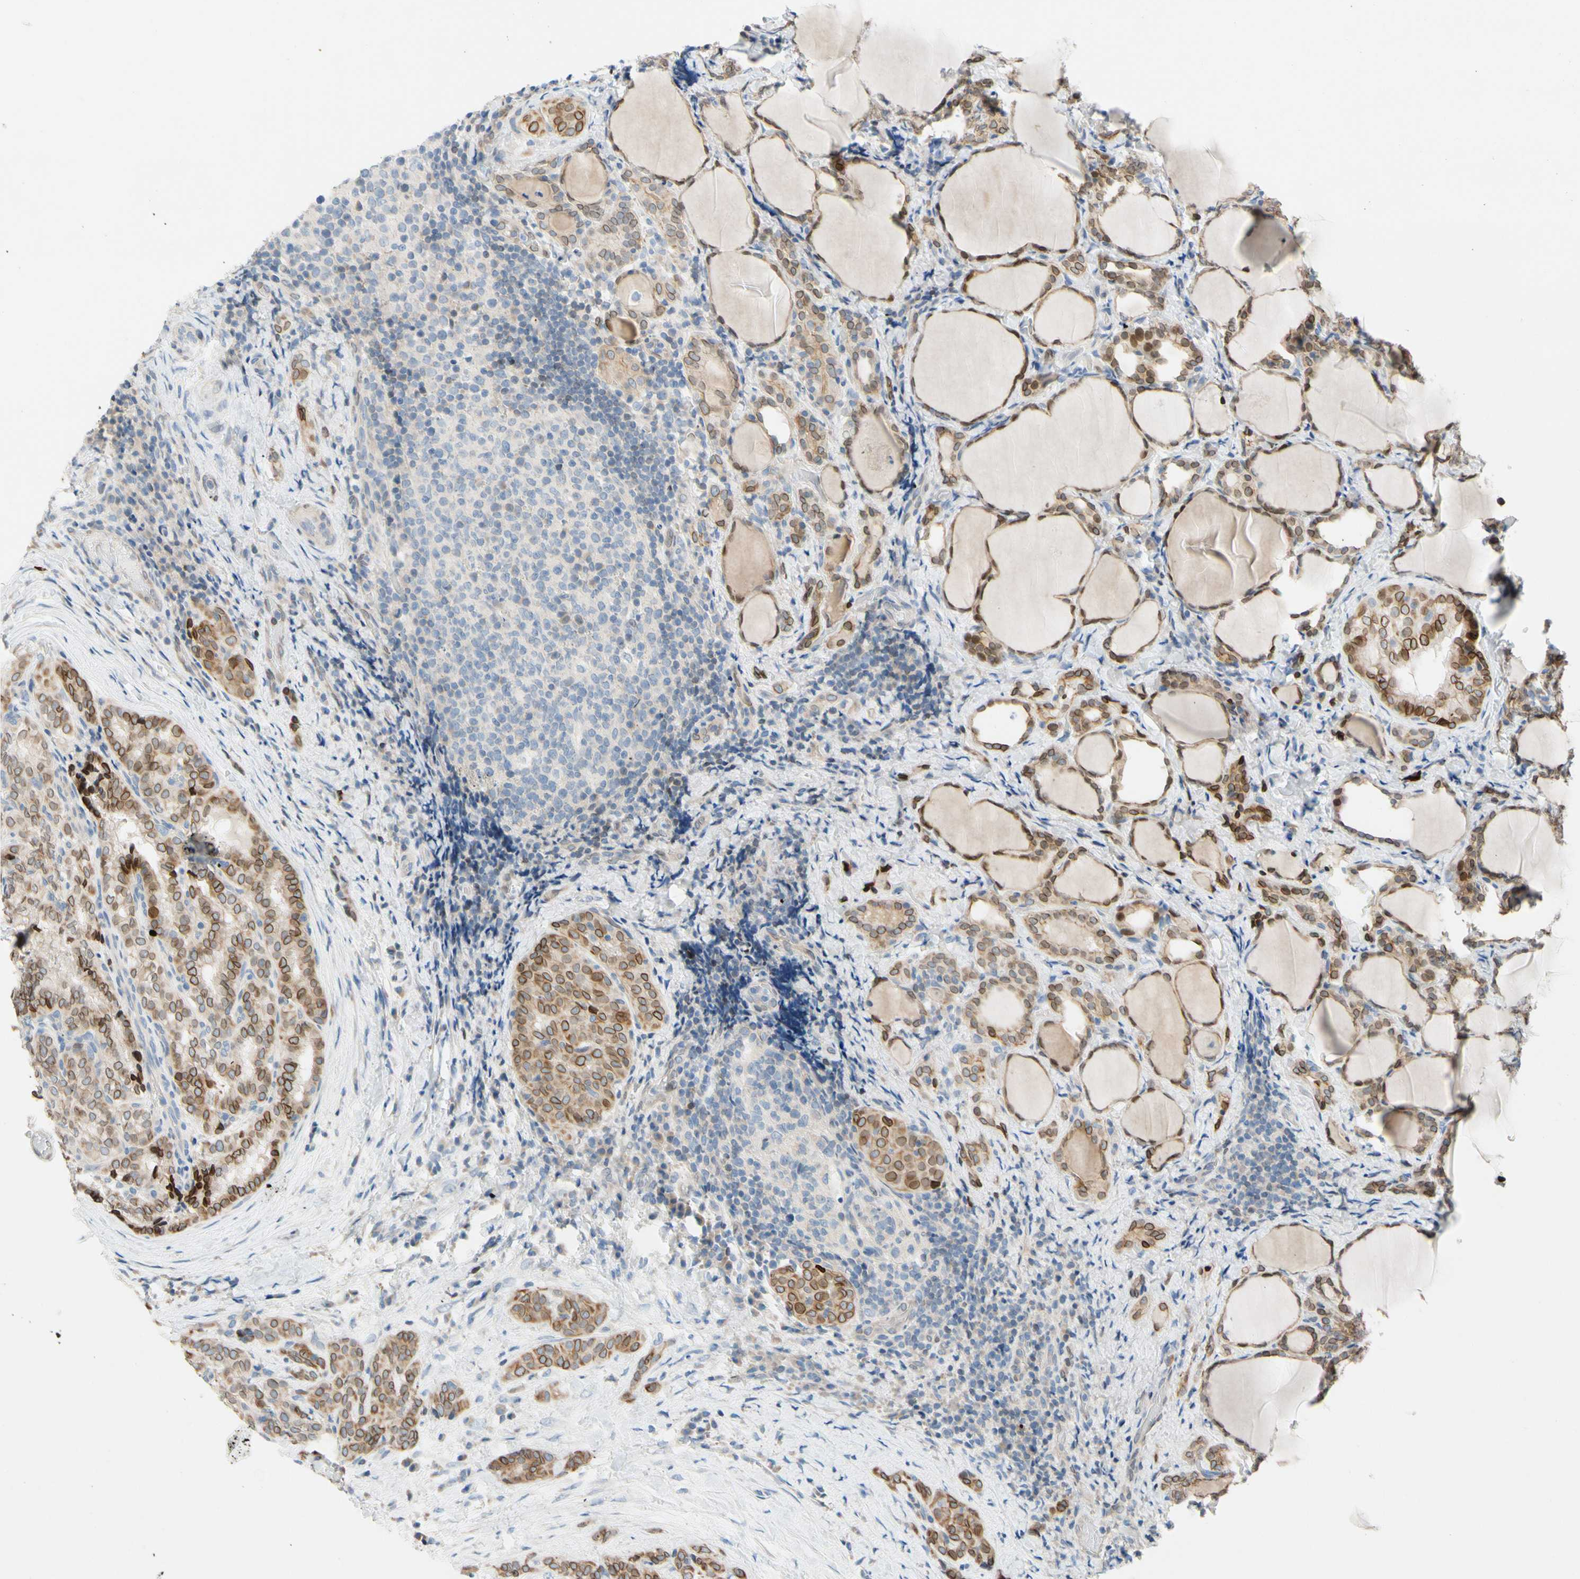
{"staining": {"intensity": "moderate", "quantity": ">75%", "location": "cytoplasmic/membranous,nuclear"}, "tissue": "thyroid cancer", "cell_type": "Tumor cells", "image_type": "cancer", "snomed": [{"axis": "morphology", "description": "Normal tissue, NOS"}, {"axis": "morphology", "description": "Papillary adenocarcinoma, NOS"}, {"axis": "topography", "description": "Thyroid gland"}], "caption": "Brown immunohistochemical staining in human thyroid papillary adenocarcinoma displays moderate cytoplasmic/membranous and nuclear staining in about >75% of tumor cells. (Brightfield microscopy of DAB IHC at high magnification).", "gene": "ZNF132", "patient": {"sex": "female", "age": 30}}